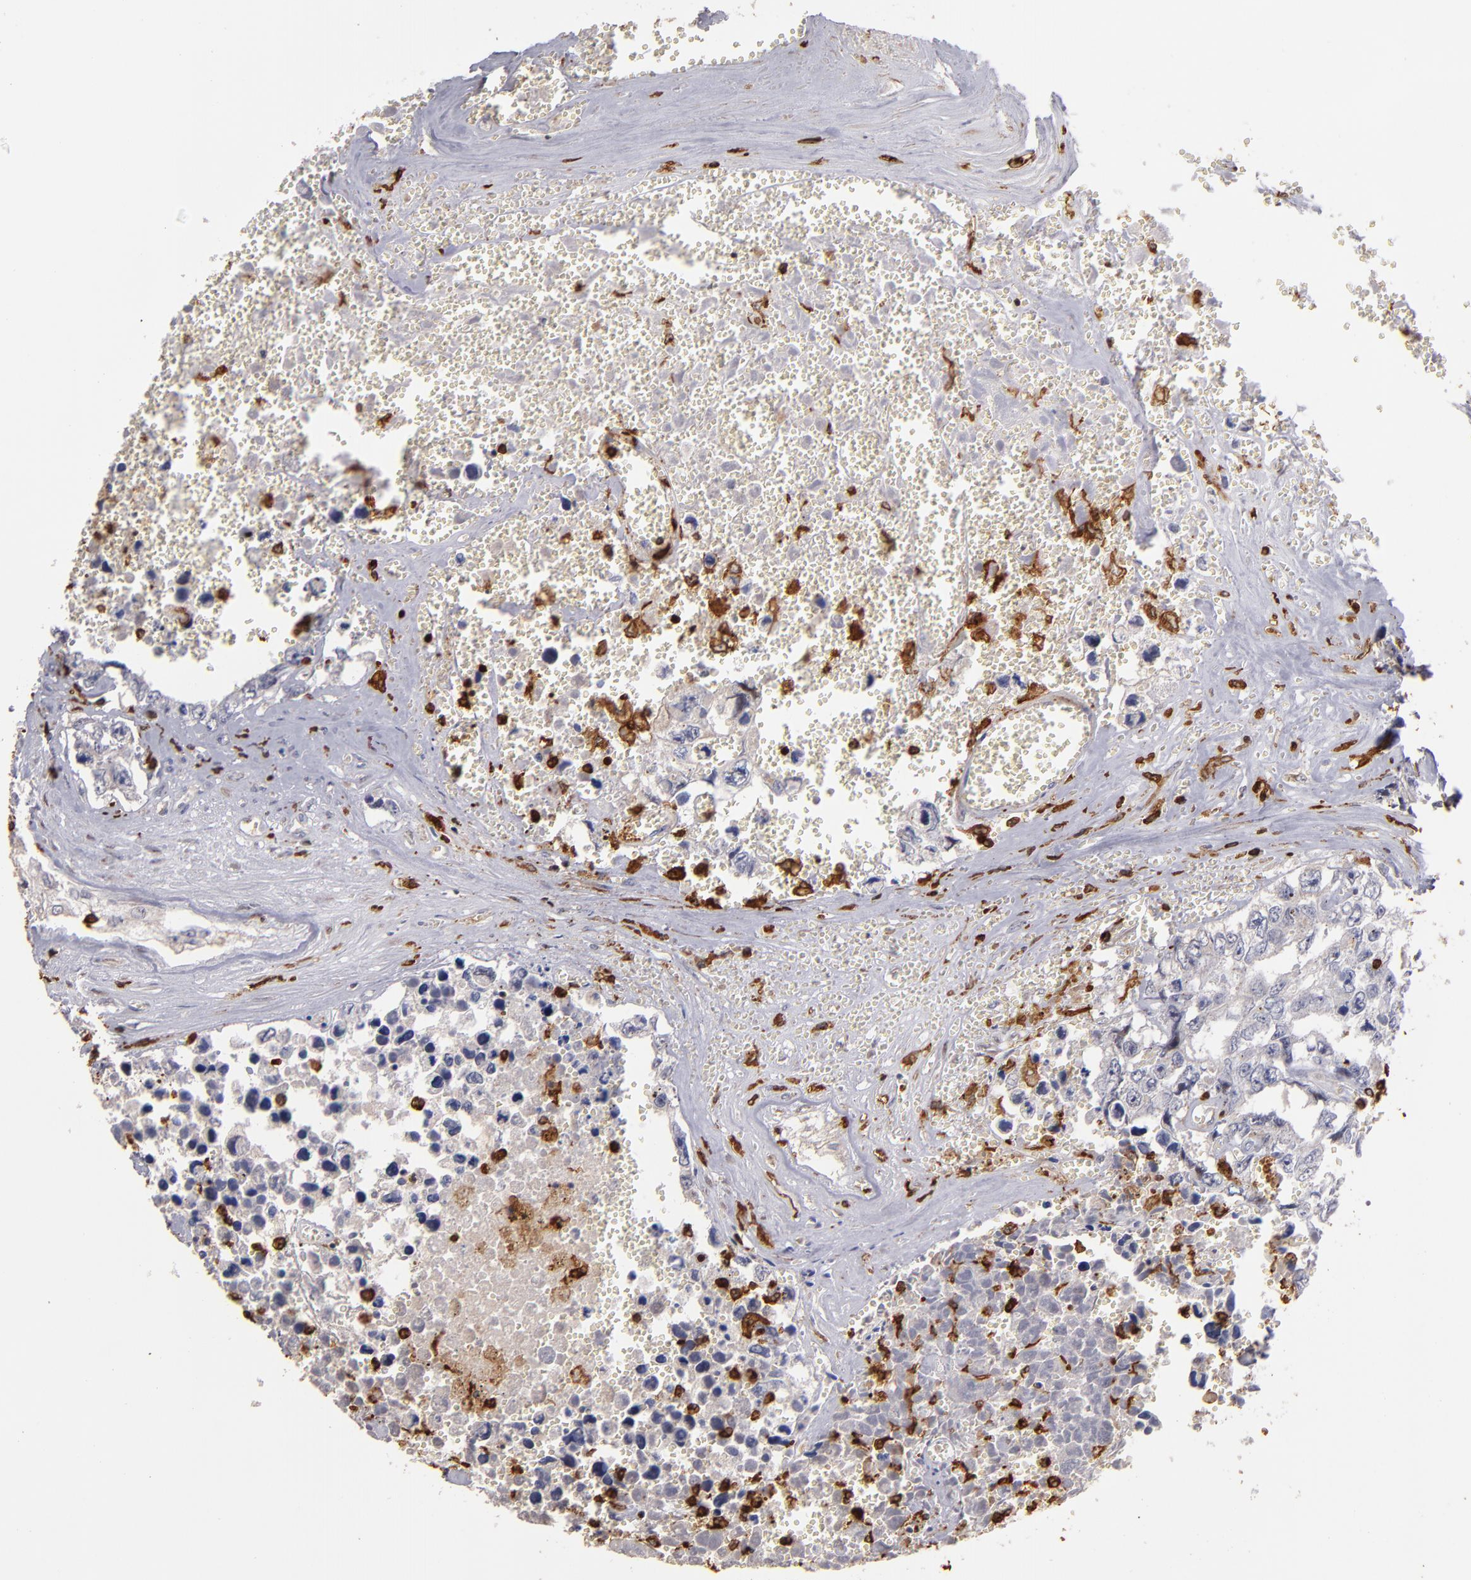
{"staining": {"intensity": "negative", "quantity": "none", "location": "none"}, "tissue": "testis cancer", "cell_type": "Tumor cells", "image_type": "cancer", "snomed": [{"axis": "morphology", "description": "Carcinoma, Embryonal, NOS"}, {"axis": "topography", "description": "Testis"}], "caption": "Embryonal carcinoma (testis) stained for a protein using immunohistochemistry (IHC) reveals no expression tumor cells.", "gene": "WAS", "patient": {"sex": "male", "age": 31}}